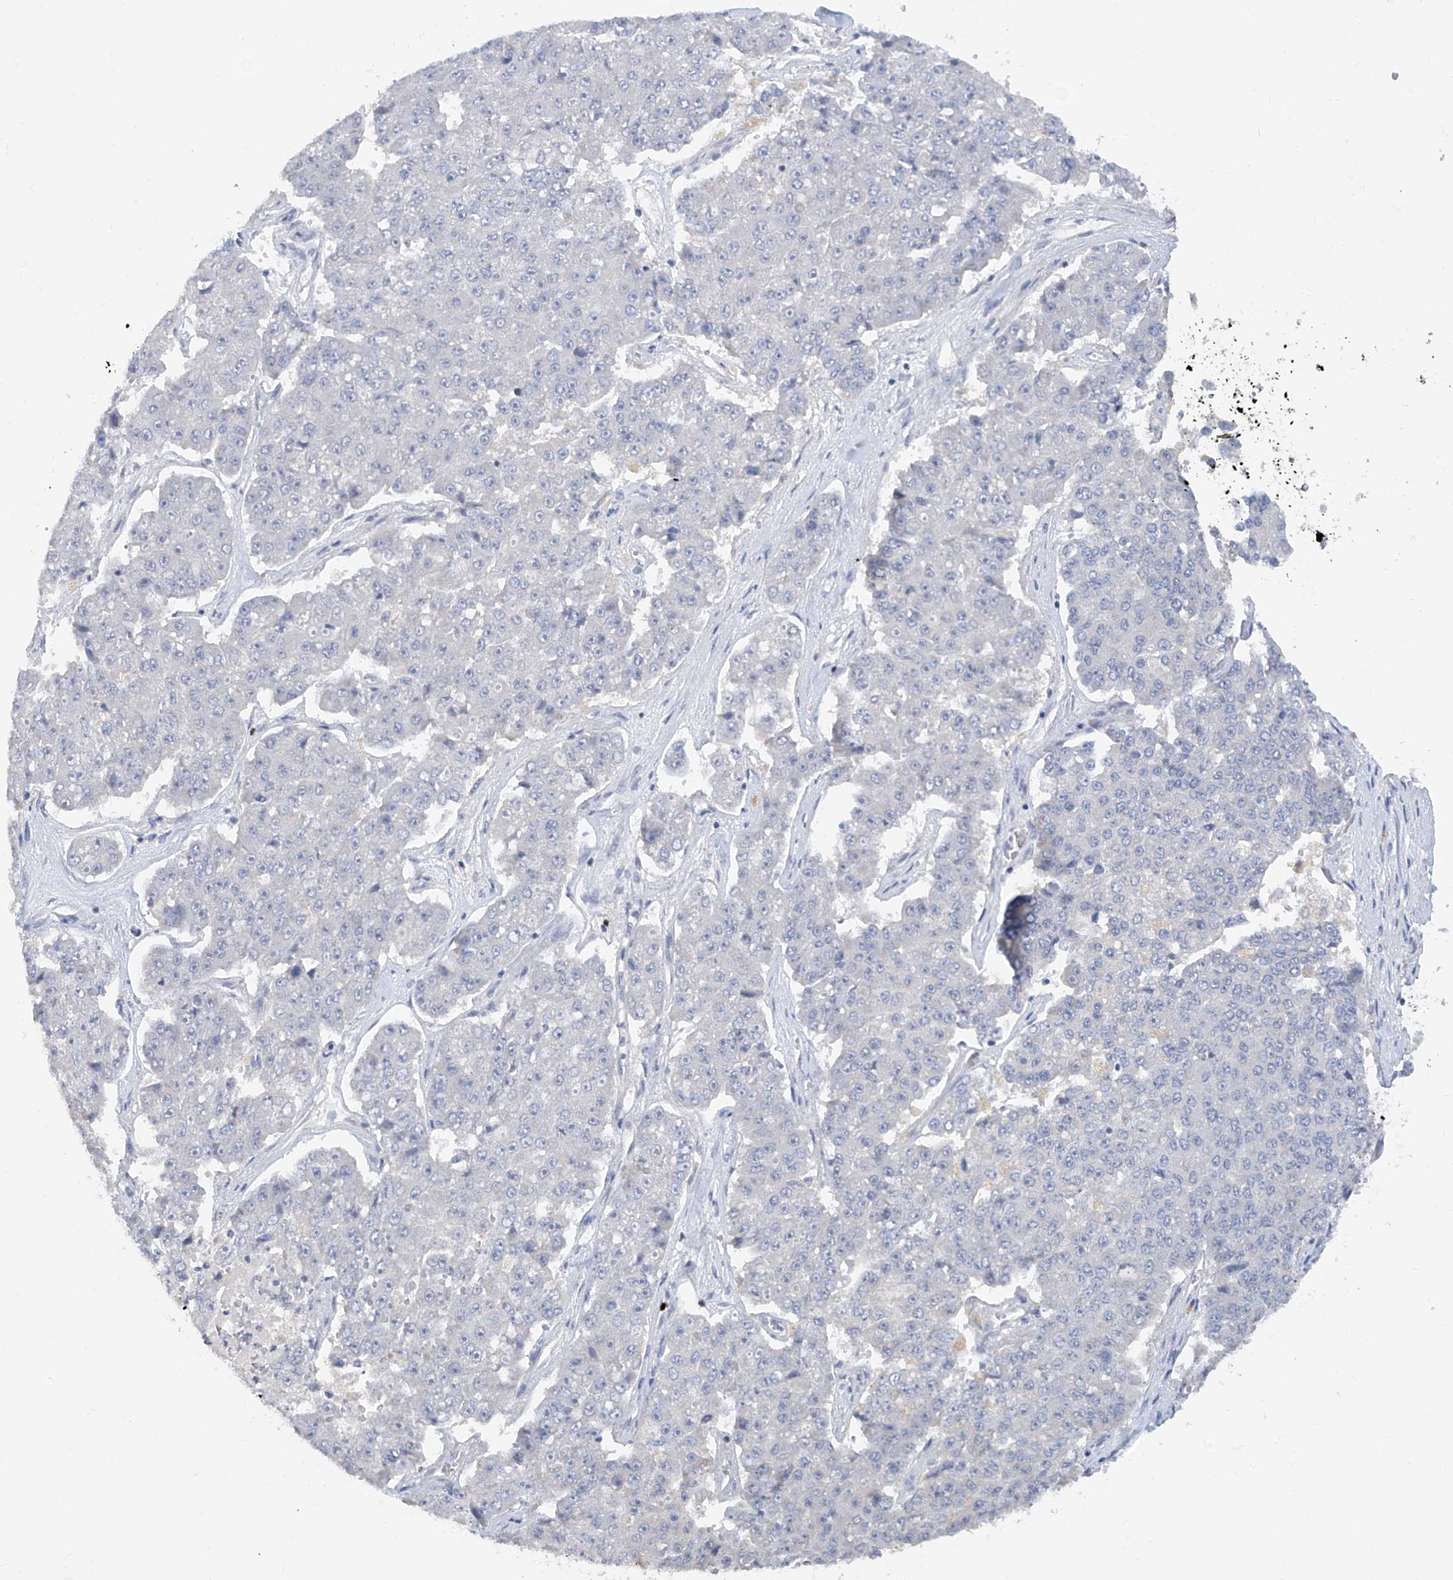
{"staining": {"intensity": "negative", "quantity": "none", "location": "none"}, "tissue": "pancreatic cancer", "cell_type": "Tumor cells", "image_type": "cancer", "snomed": [{"axis": "morphology", "description": "Adenocarcinoma, NOS"}, {"axis": "topography", "description": "Pancreas"}], "caption": "Pancreatic cancer (adenocarcinoma) stained for a protein using immunohistochemistry demonstrates no staining tumor cells.", "gene": "TBX21", "patient": {"sex": "male", "age": 50}}